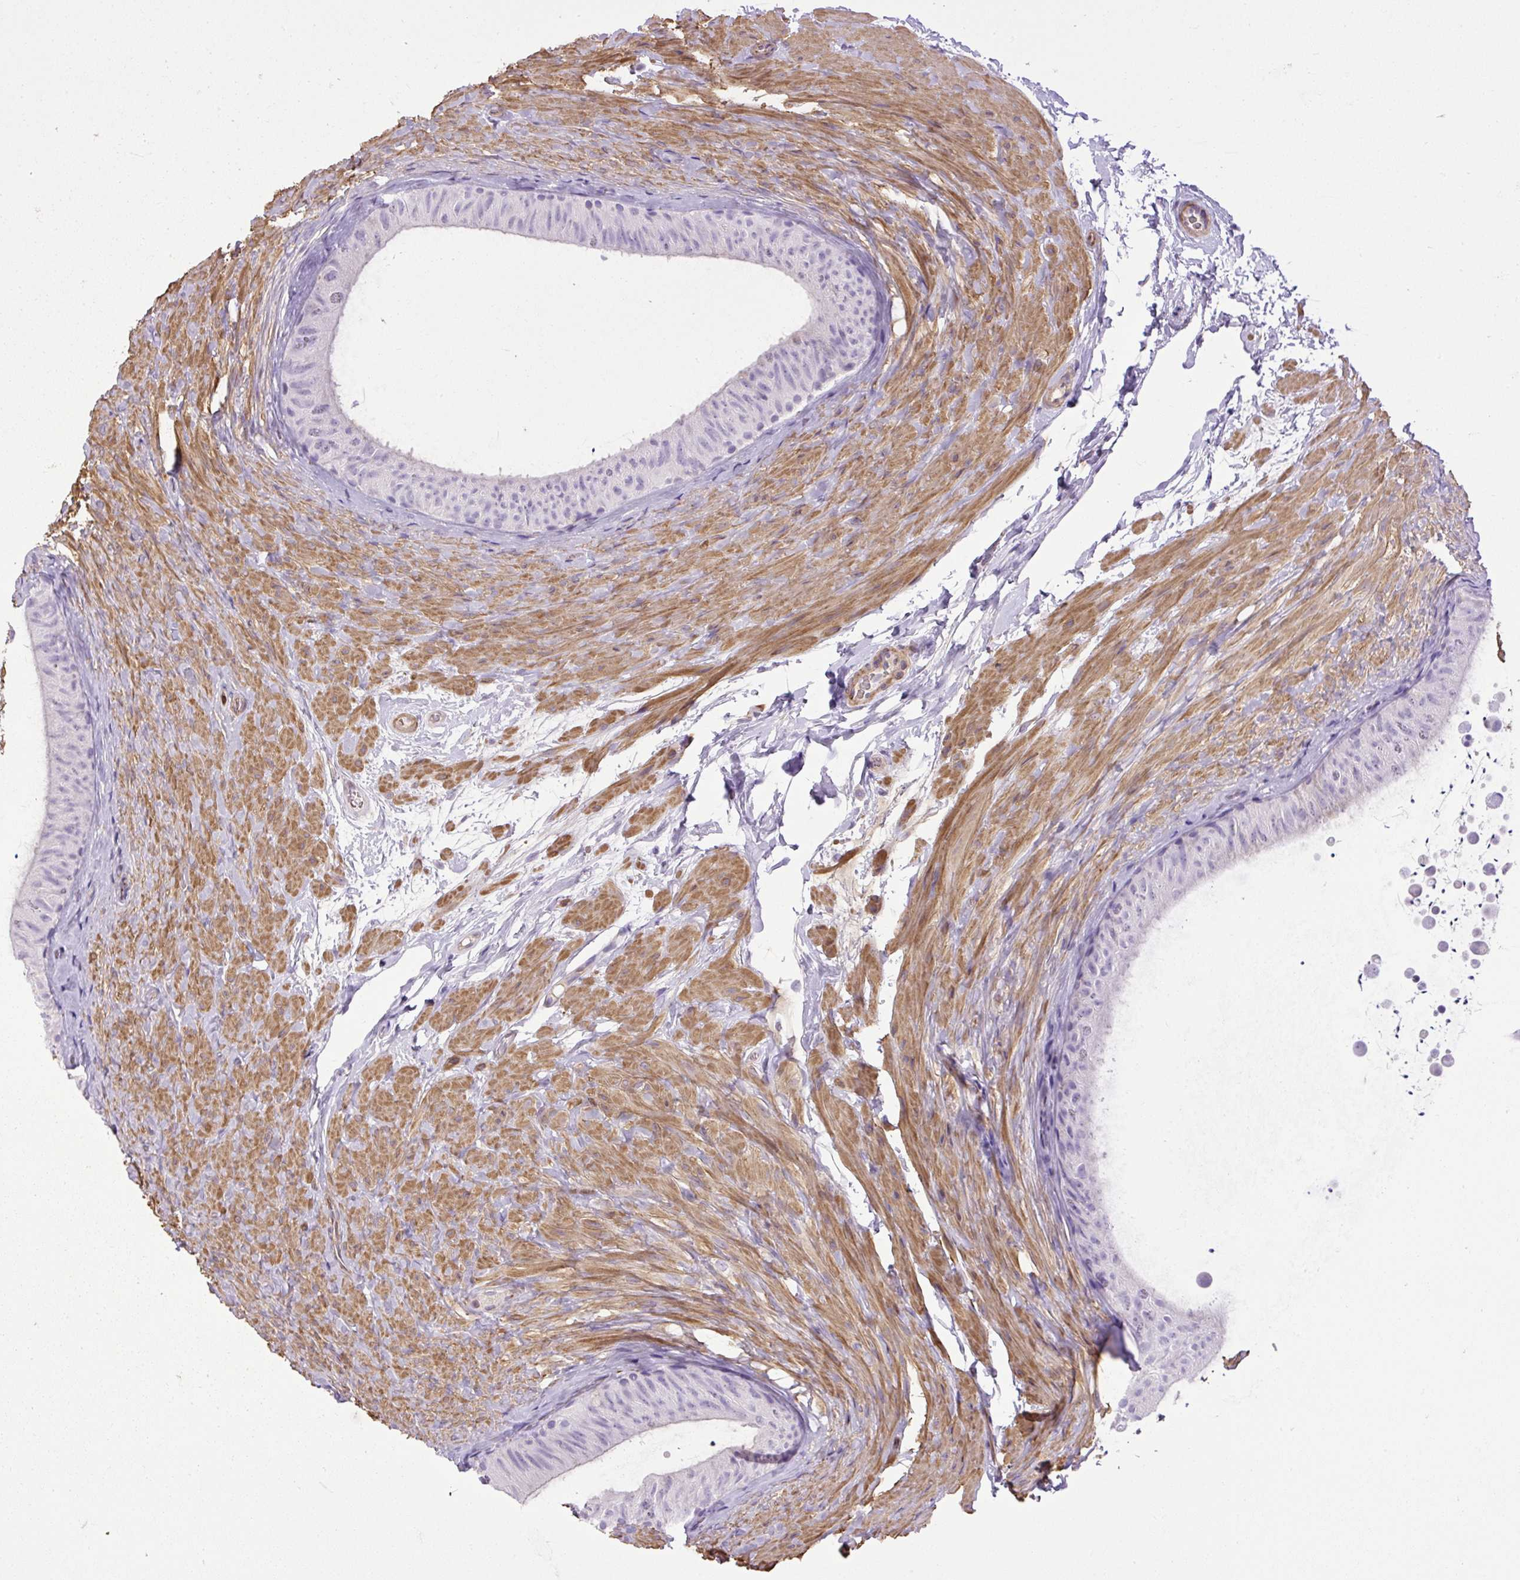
{"staining": {"intensity": "weak", "quantity": "<25%", "location": "cytoplasmic/membranous"}, "tissue": "epididymis", "cell_type": "Glandular cells", "image_type": "normal", "snomed": [{"axis": "morphology", "description": "Normal tissue, NOS"}, {"axis": "topography", "description": "Epididymis, spermatic cord, NOS"}, {"axis": "topography", "description": "Epididymis"}], "caption": "Glandular cells show no significant positivity in unremarkable epididymis. (DAB IHC, high magnification).", "gene": "VWA7", "patient": {"sex": "male", "age": 31}}